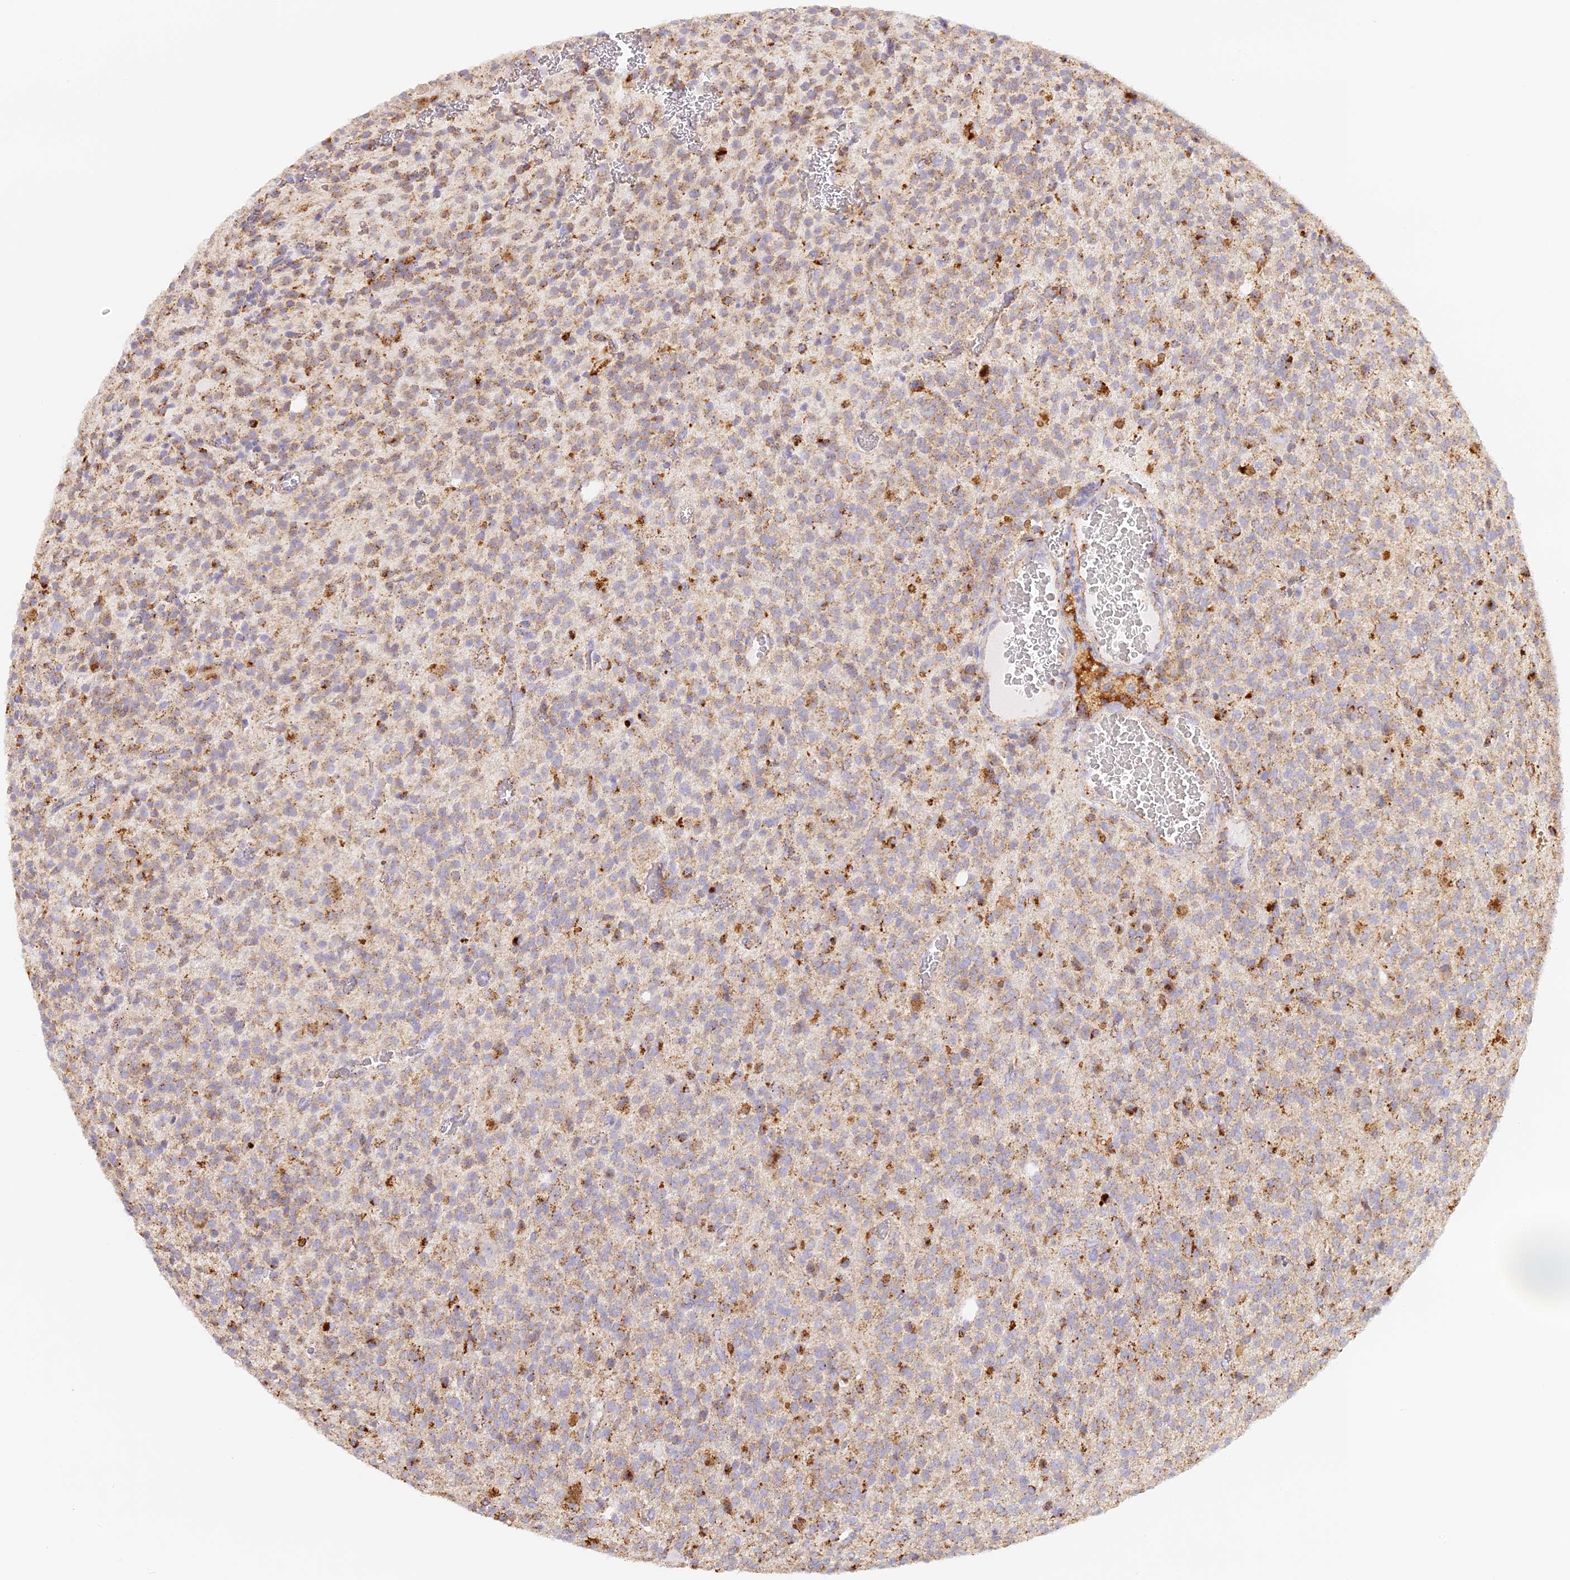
{"staining": {"intensity": "moderate", "quantity": "25%-75%", "location": "cytoplasmic/membranous"}, "tissue": "glioma", "cell_type": "Tumor cells", "image_type": "cancer", "snomed": [{"axis": "morphology", "description": "Glioma, malignant, High grade"}, {"axis": "topography", "description": "Brain"}], "caption": "Immunohistochemical staining of human glioma demonstrates medium levels of moderate cytoplasmic/membranous expression in approximately 25%-75% of tumor cells.", "gene": "LAMP2", "patient": {"sex": "male", "age": 34}}